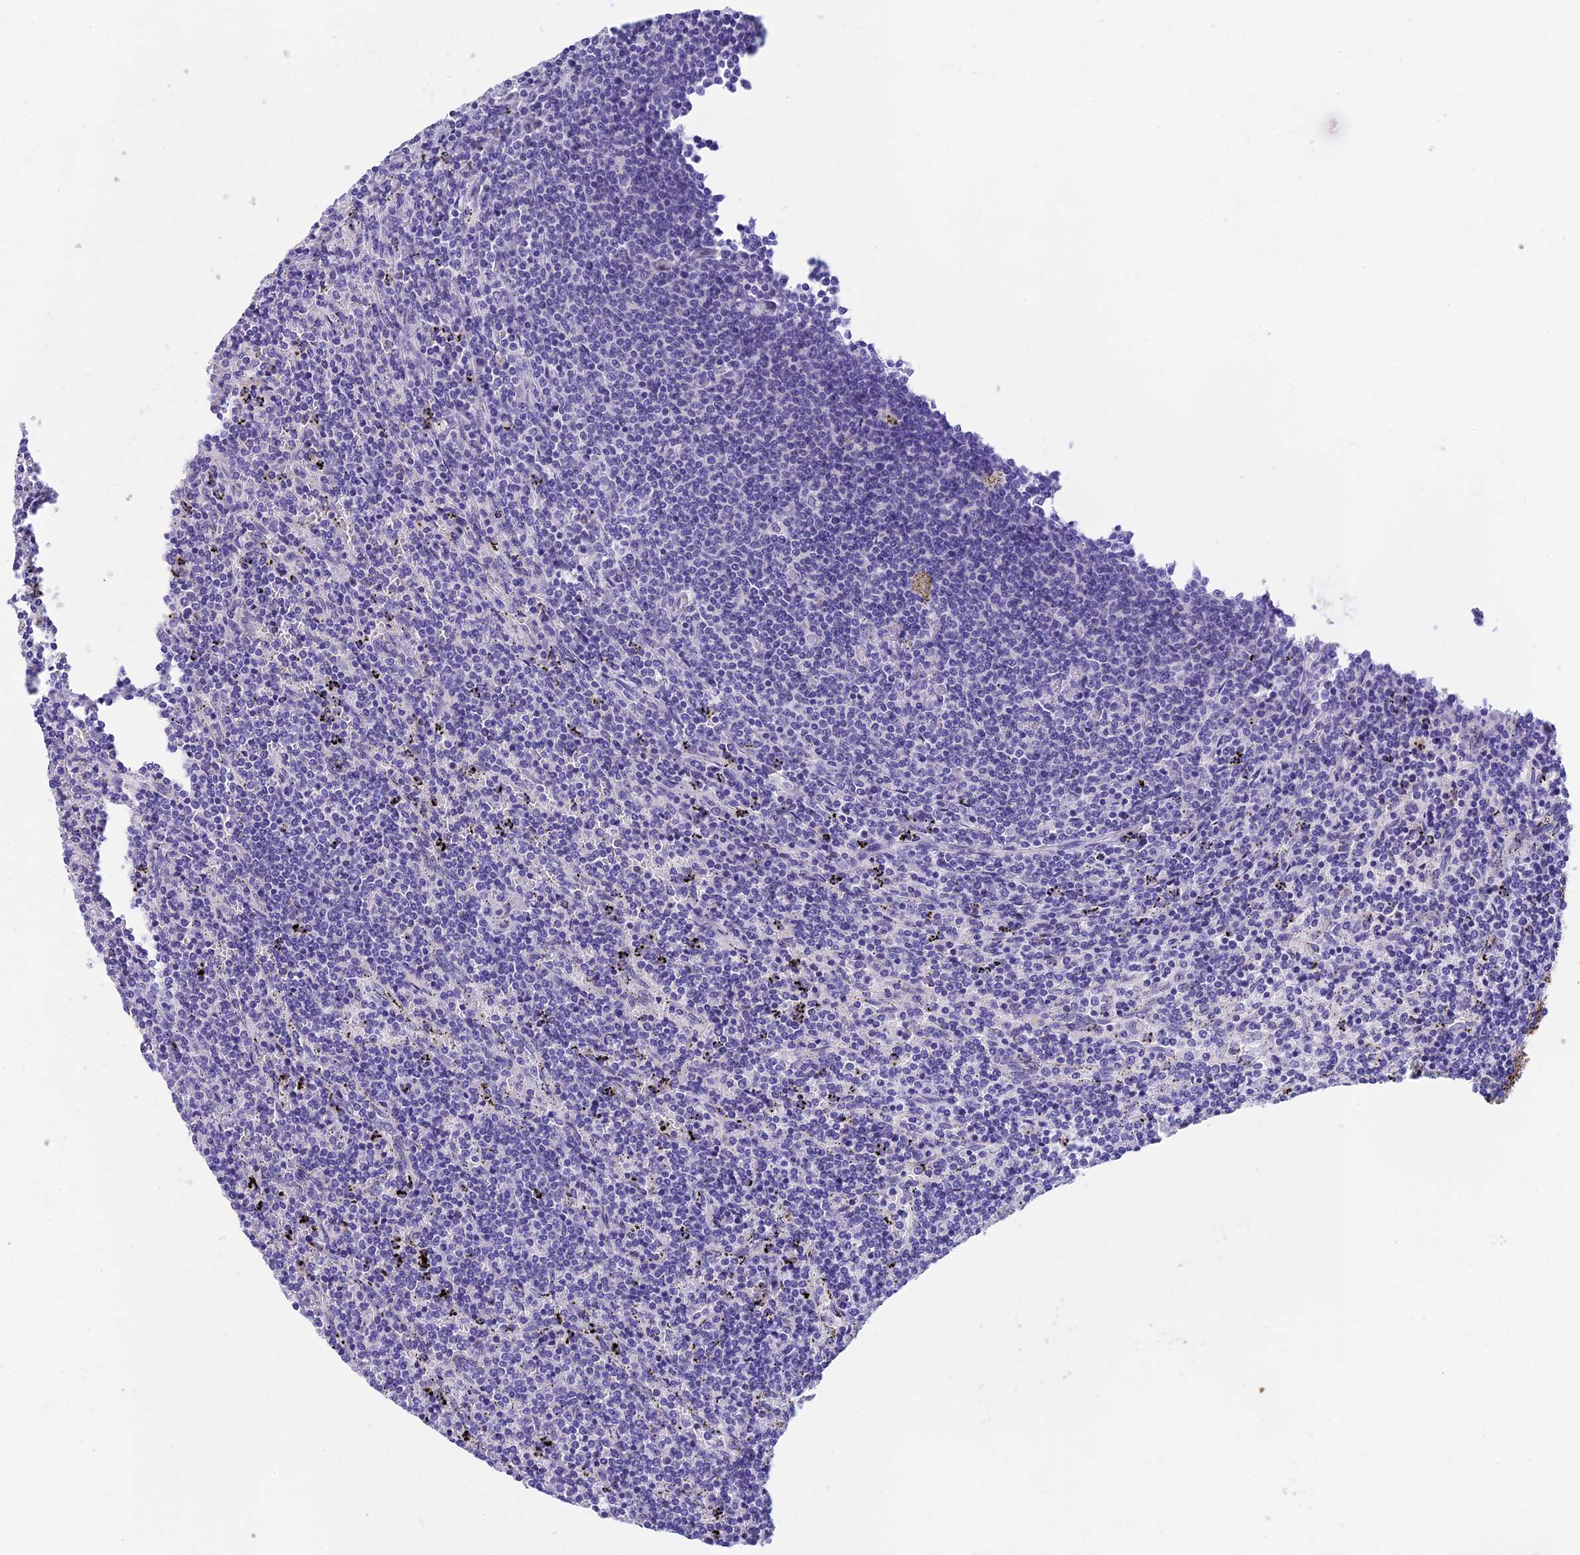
{"staining": {"intensity": "negative", "quantity": "none", "location": "none"}, "tissue": "lymphoma", "cell_type": "Tumor cells", "image_type": "cancer", "snomed": [{"axis": "morphology", "description": "Malignant lymphoma, non-Hodgkin's type, Low grade"}, {"axis": "topography", "description": "Spleen"}], "caption": "There is no significant positivity in tumor cells of low-grade malignant lymphoma, non-Hodgkin's type. (DAB immunohistochemistry, high magnification).", "gene": "C17orf67", "patient": {"sex": "female", "age": 50}}